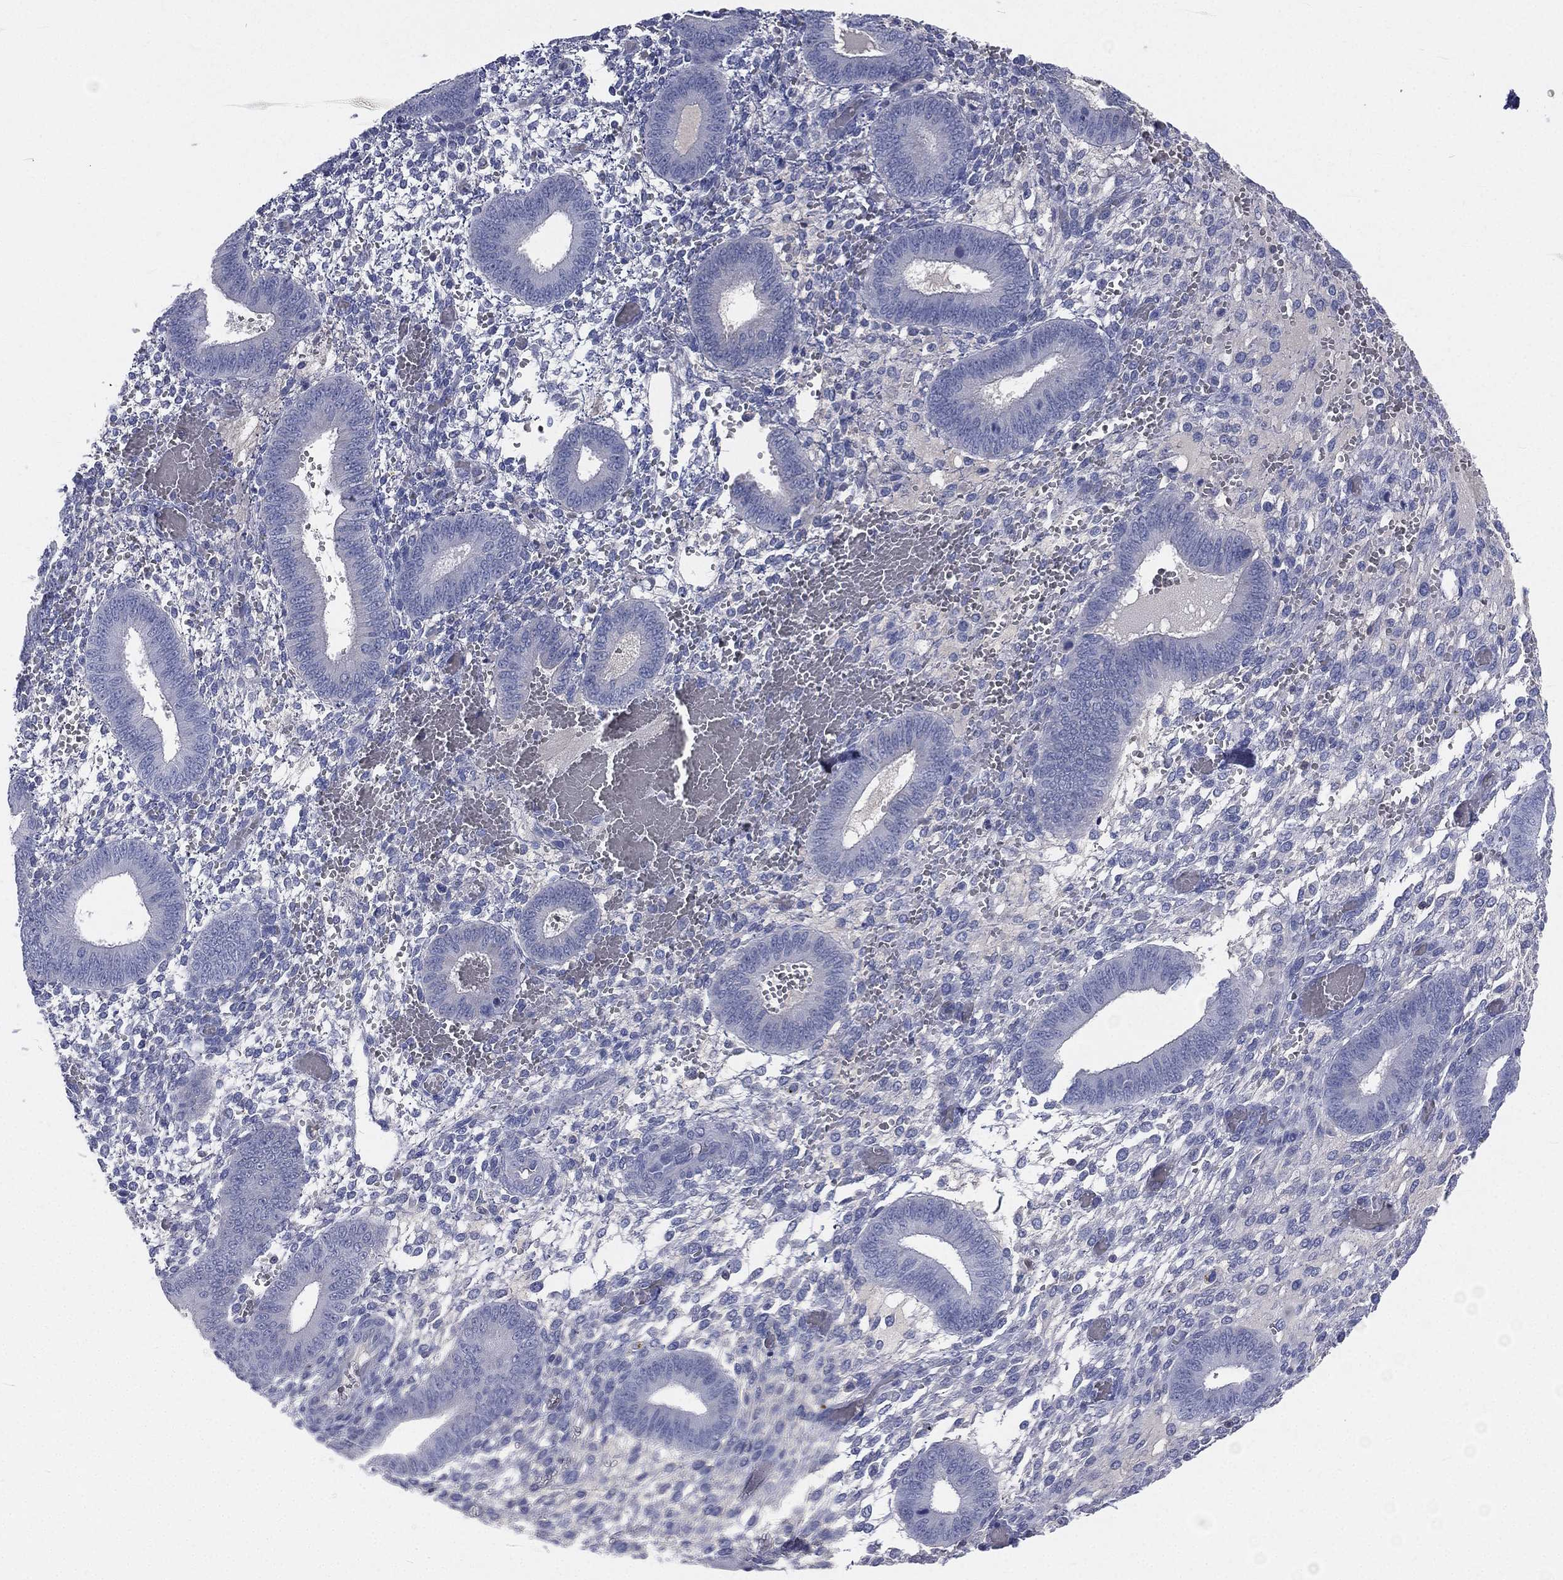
{"staining": {"intensity": "negative", "quantity": "none", "location": "none"}, "tissue": "endometrium", "cell_type": "Cells in endometrial stroma", "image_type": "normal", "snomed": [{"axis": "morphology", "description": "Normal tissue, NOS"}, {"axis": "topography", "description": "Endometrium"}], "caption": "Human endometrium stained for a protein using IHC shows no staining in cells in endometrial stroma.", "gene": "CD3D", "patient": {"sex": "female", "age": 42}}